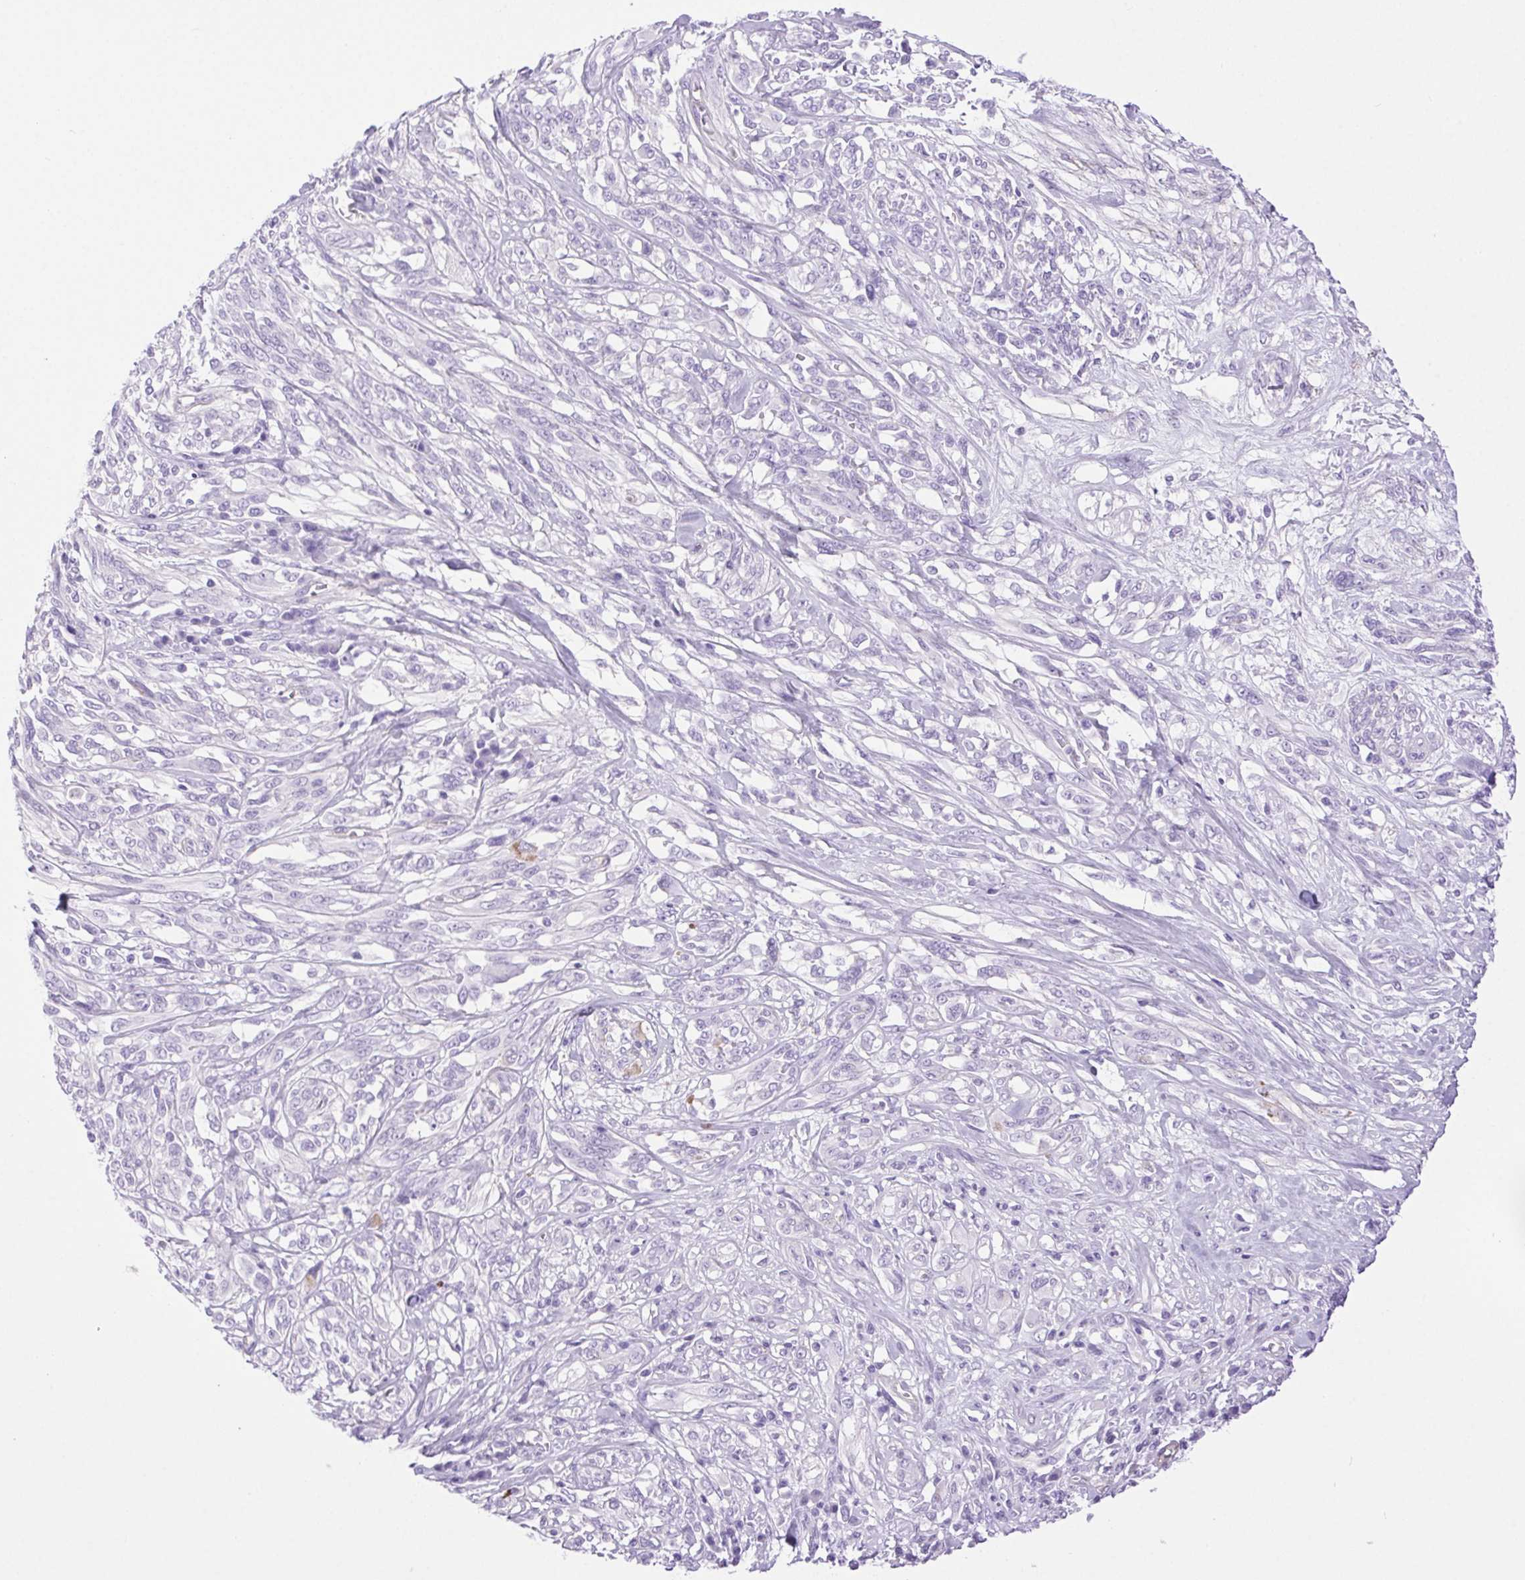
{"staining": {"intensity": "negative", "quantity": "none", "location": "none"}, "tissue": "melanoma", "cell_type": "Tumor cells", "image_type": "cancer", "snomed": [{"axis": "morphology", "description": "Malignant melanoma, NOS"}, {"axis": "topography", "description": "Skin"}], "caption": "An image of human melanoma is negative for staining in tumor cells.", "gene": "SHCBP1L", "patient": {"sex": "female", "age": 91}}